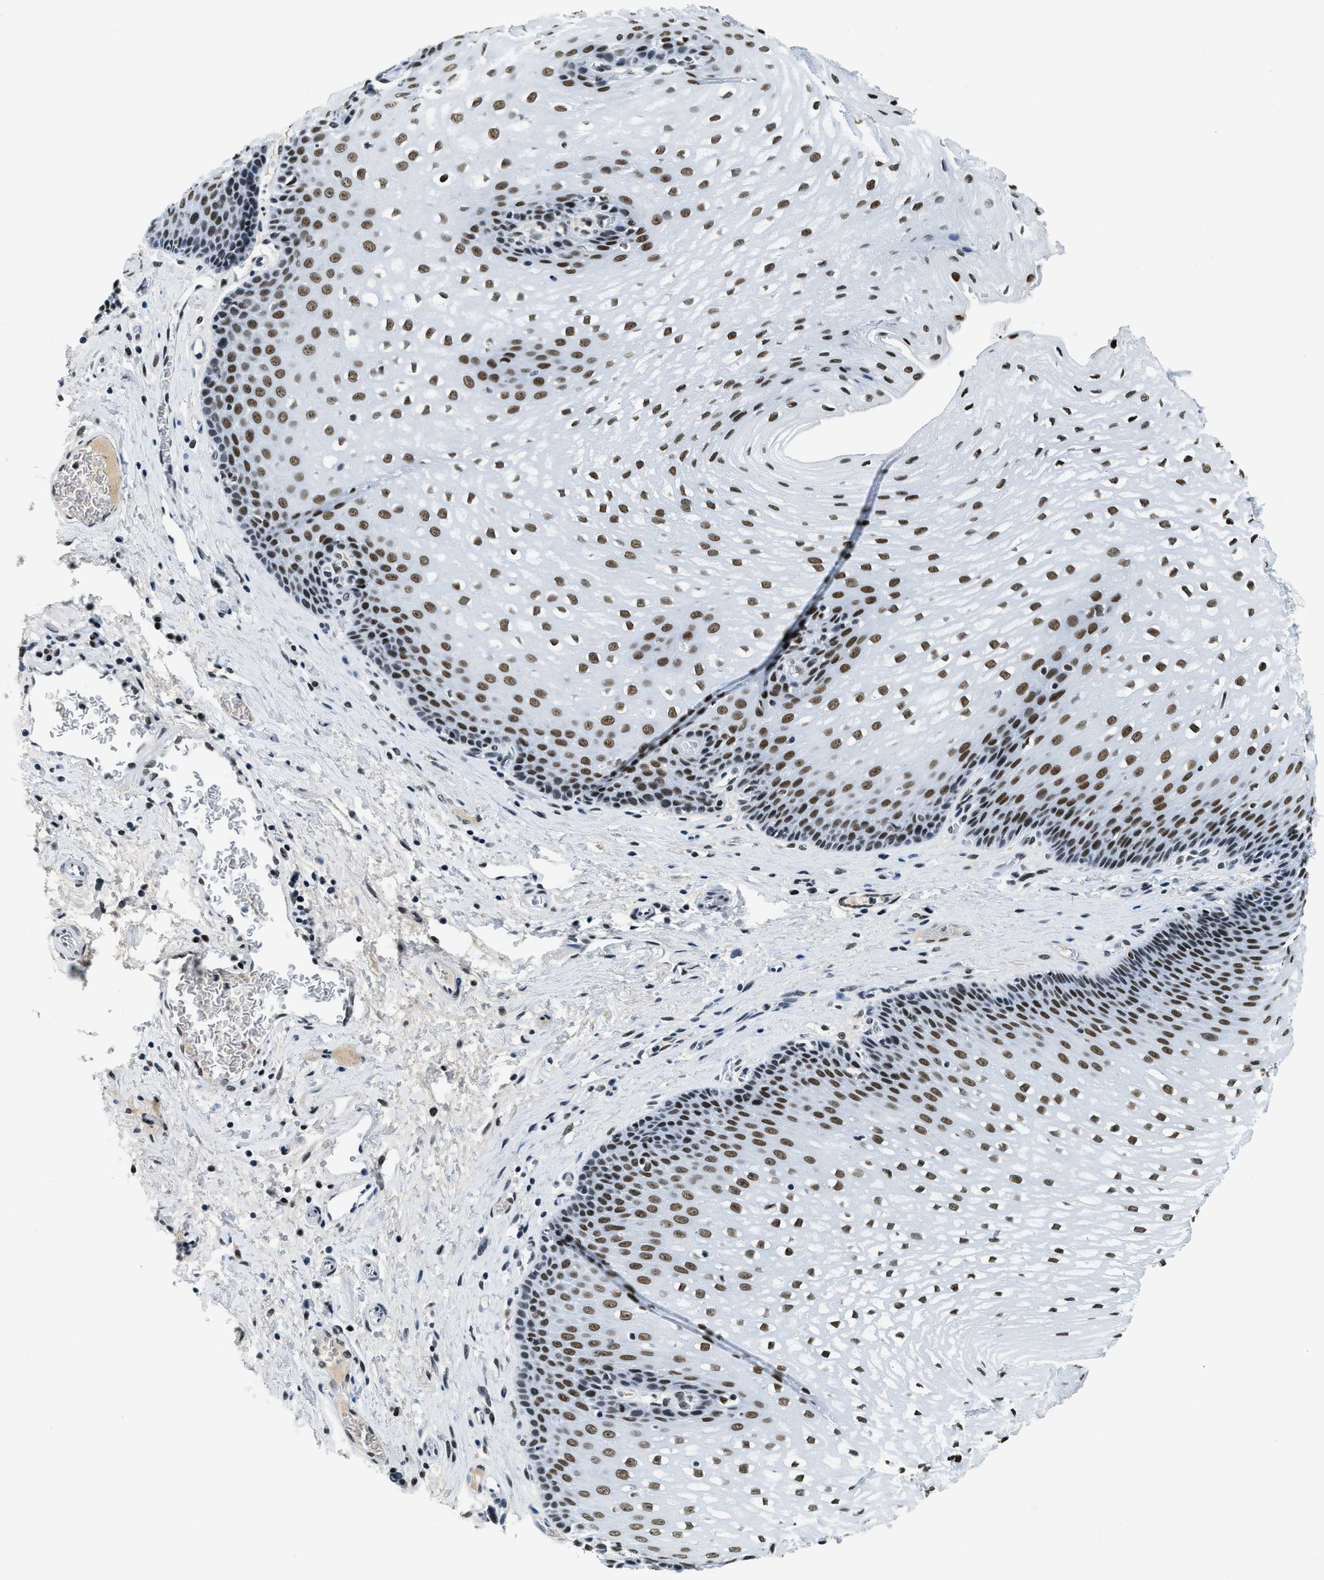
{"staining": {"intensity": "strong", "quantity": ">75%", "location": "nuclear"}, "tissue": "esophagus", "cell_type": "Squamous epithelial cells", "image_type": "normal", "snomed": [{"axis": "morphology", "description": "Normal tissue, NOS"}, {"axis": "topography", "description": "Esophagus"}], "caption": "Esophagus stained for a protein displays strong nuclear positivity in squamous epithelial cells. (IHC, brightfield microscopy, high magnification).", "gene": "TOP1", "patient": {"sex": "male", "age": 48}}